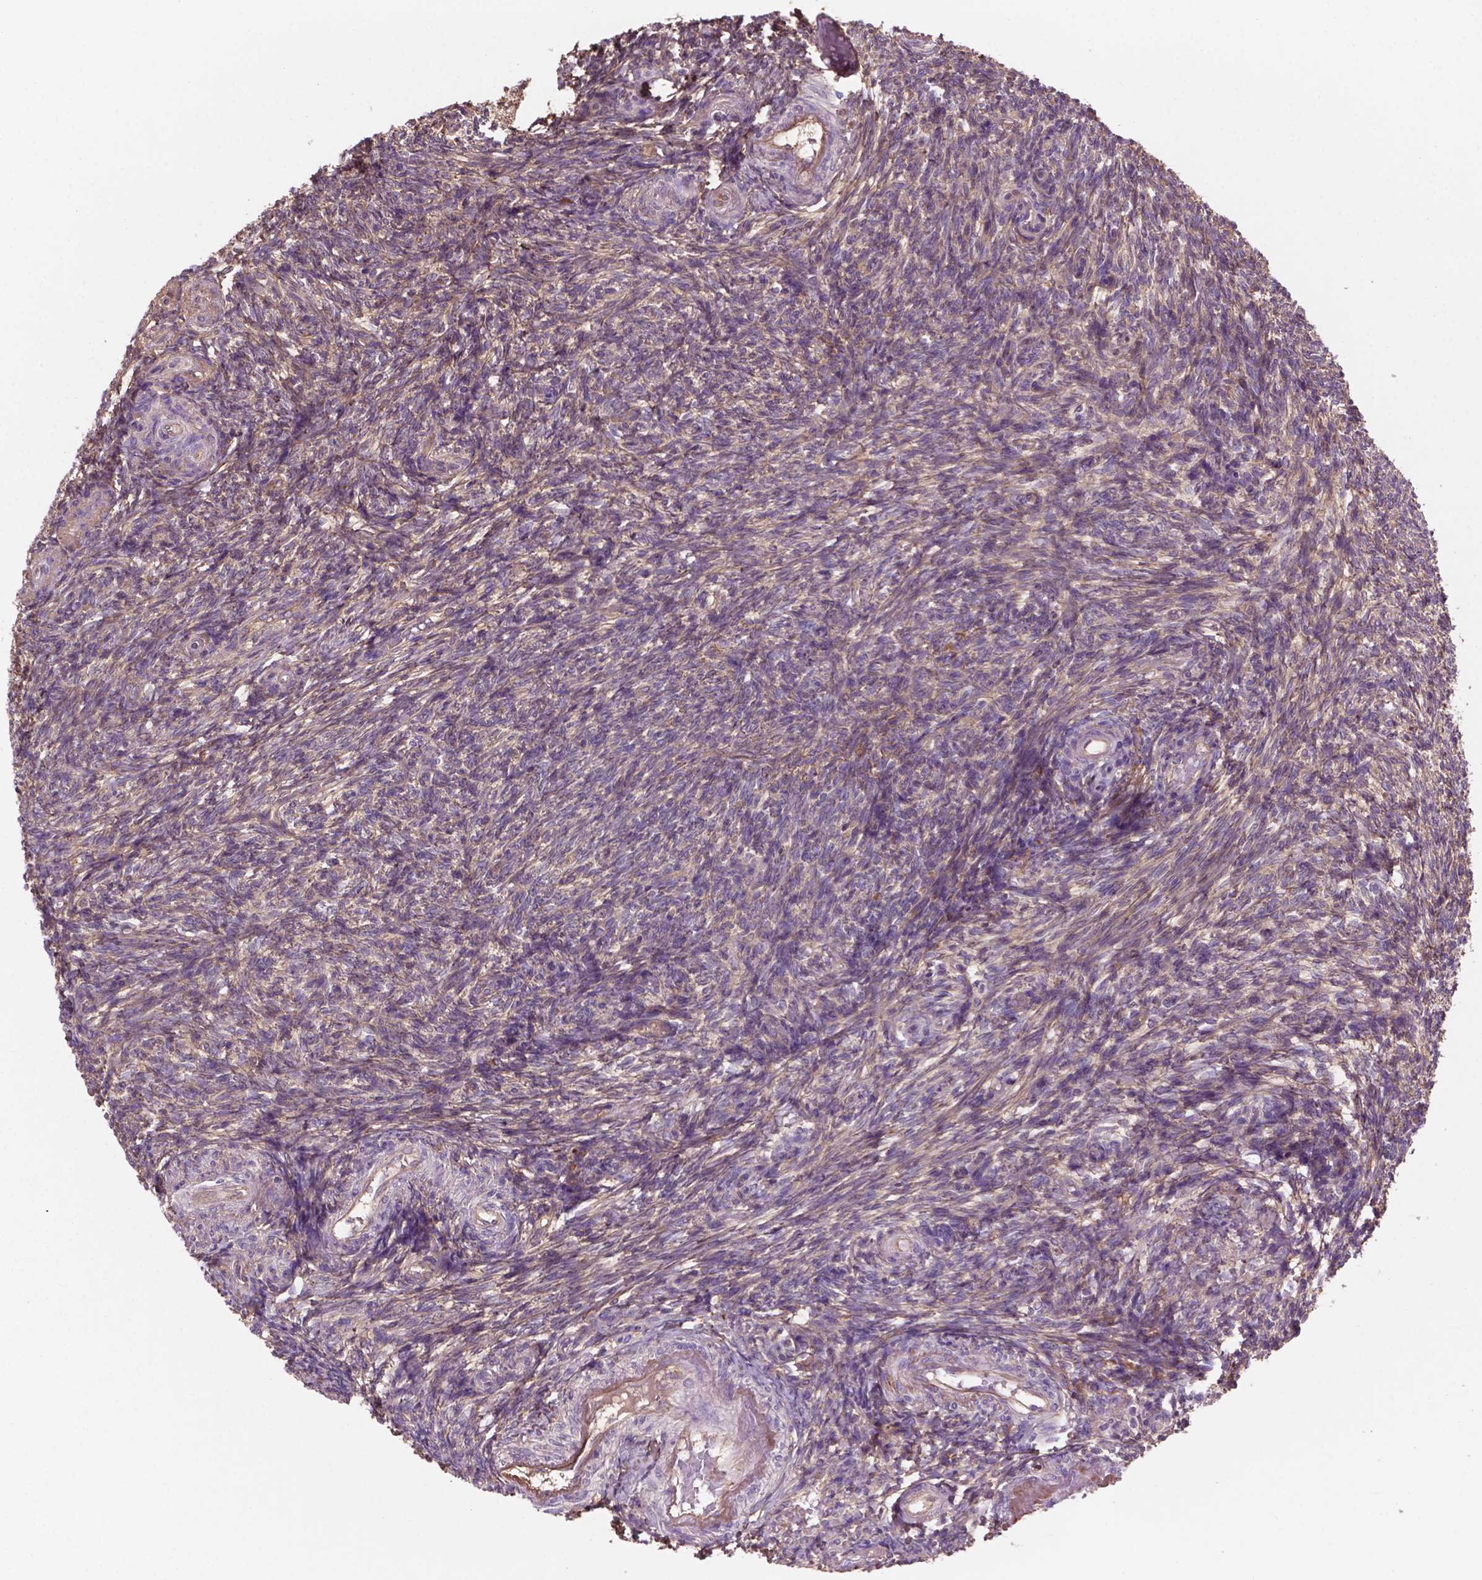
{"staining": {"intensity": "weak", "quantity": "25%-75%", "location": "cytoplasmic/membranous"}, "tissue": "ovary", "cell_type": "Ovarian stroma cells", "image_type": "normal", "snomed": [{"axis": "morphology", "description": "Normal tissue, NOS"}, {"axis": "topography", "description": "Ovary"}], "caption": "Immunohistochemical staining of benign human ovary shows 25%-75% levels of weak cytoplasmic/membranous protein staining in approximately 25%-75% of ovarian stroma cells. The staining was performed using DAB (3,3'-diaminobenzidine), with brown indicating positive protein expression. Nuclei are stained blue with hematoxylin.", "gene": "GJA9", "patient": {"sex": "female", "age": 39}}